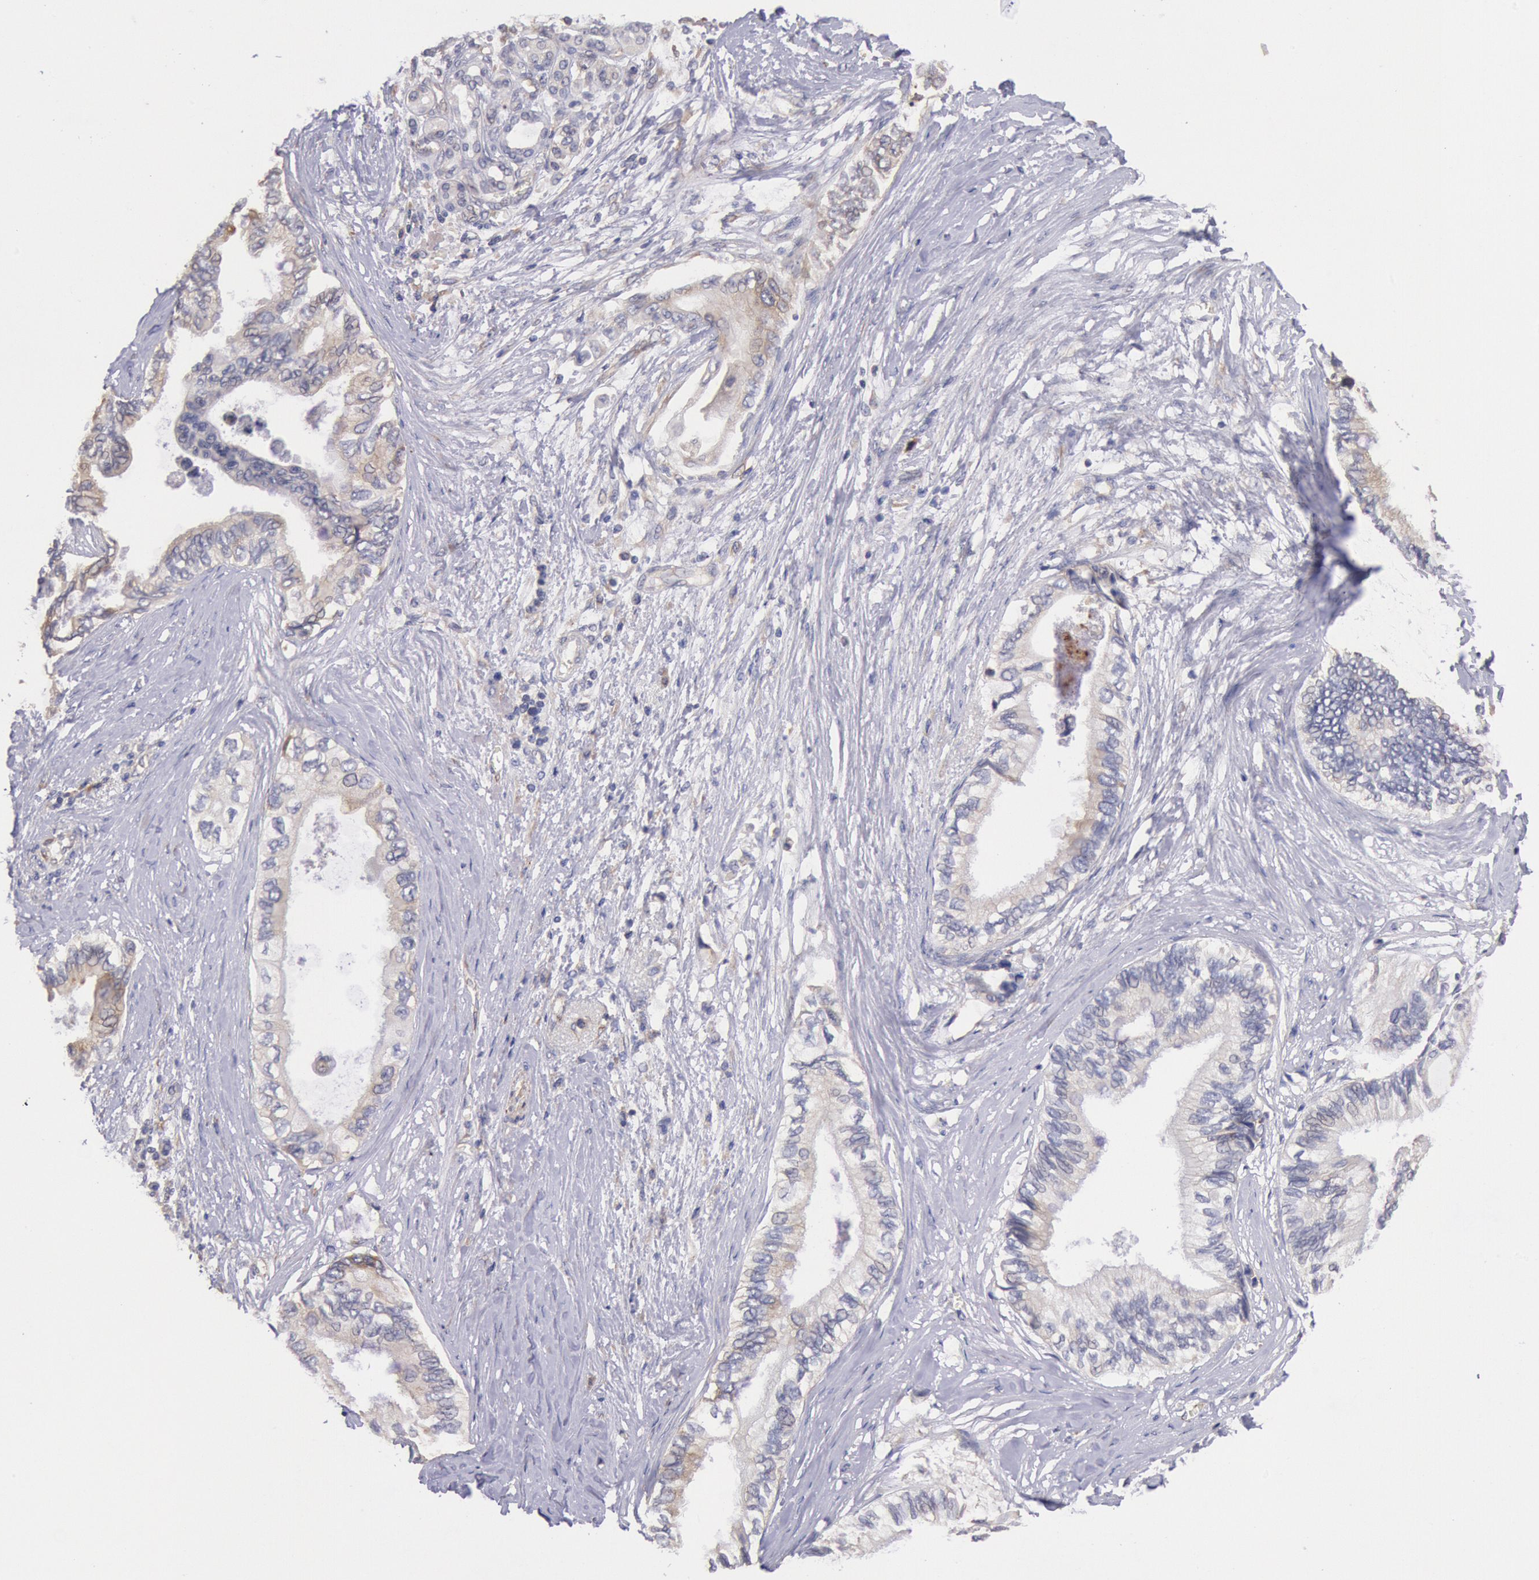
{"staining": {"intensity": "weak", "quantity": ">75%", "location": "cytoplasmic/membranous"}, "tissue": "pancreatic cancer", "cell_type": "Tumor cells", "image_type": "cancer", "snomed": [{"axis": "morphology", "description": "Adenocarcinoma, NOS"}, {"axis": "topography", "description": "Pancreas"}], "caption": "An immunohistochemistry image of tumor tissue is shown. Protein staining in brown labels weak cytoplasmic/membranous positivity in adenocarcinoma (pancreatic) within tumor cells. (Stains: DAB in brown, nuclei in blue, Microscopy: brightfield microscopy at high magnification).", "gene": "DRG1", "patient": {"sex": "female", "age": 66}}